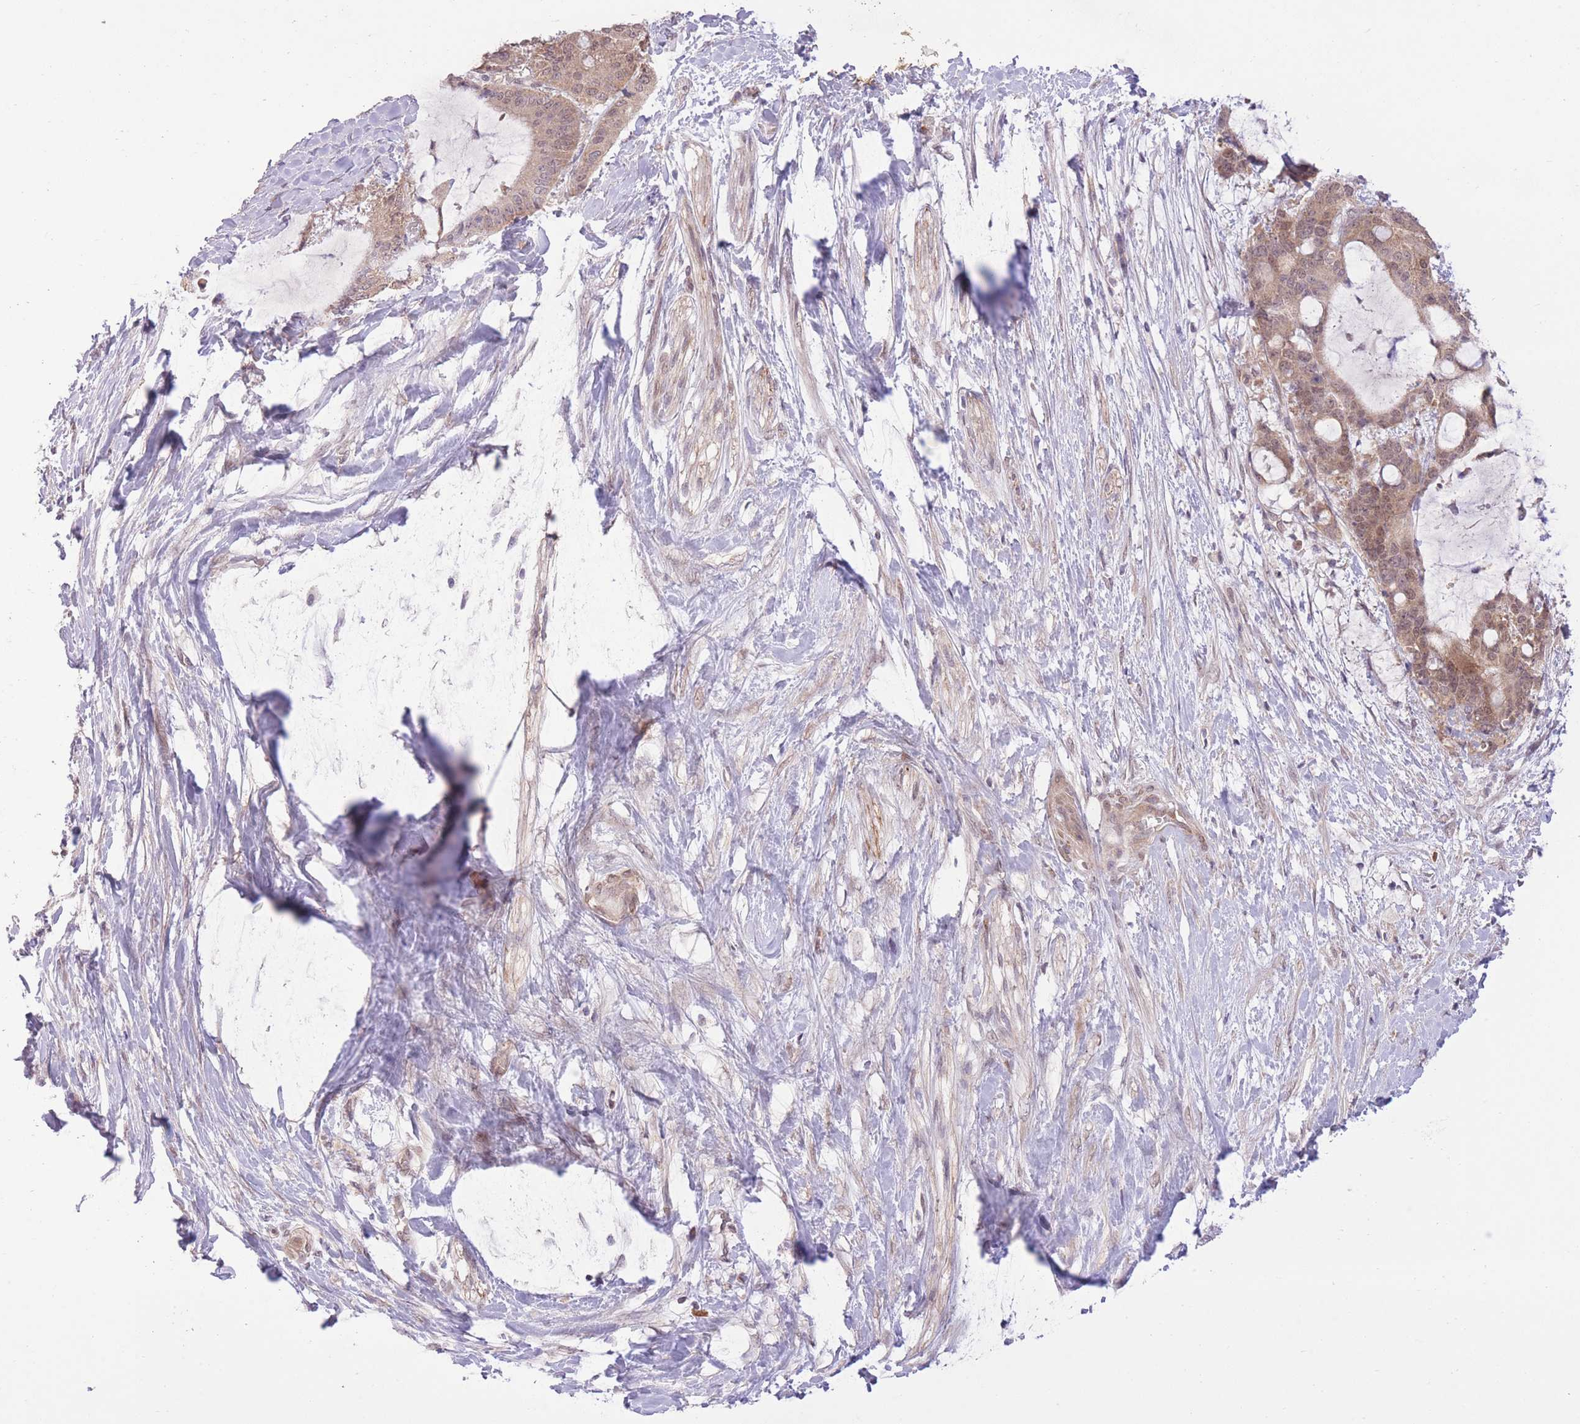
{"staining": {"intensity": "weak", "quantity": ">75%", "location": "cytoplasmic/membranous,nuclear"}, "tissue": "liver cancer", "cell_type": "Tumor cells", "image_type": "cancer", "snomed": [{"axis": "morphology", "description": "Normal tissue, NOS"}, {"axis": "morphology", "description": "Cholangiocarcinoma"}, {"axis": "topography", "description": "Liver"}, {"axis": "topography", "description": "Peripheral nerve tissue"}], "caption": "A micrograph of liver cancer (cholangiocarcinoma) stained for a protein shows weak cytoplasmic/membranous and nuclear brown staining in tumor cells. The protein is stained brown, and the nuclei are stained in blue (DAB IHC with brightfield microscopy, high magnification).", "gene": "ELOA2", "patient": {"sex": "female", "age": 73}}